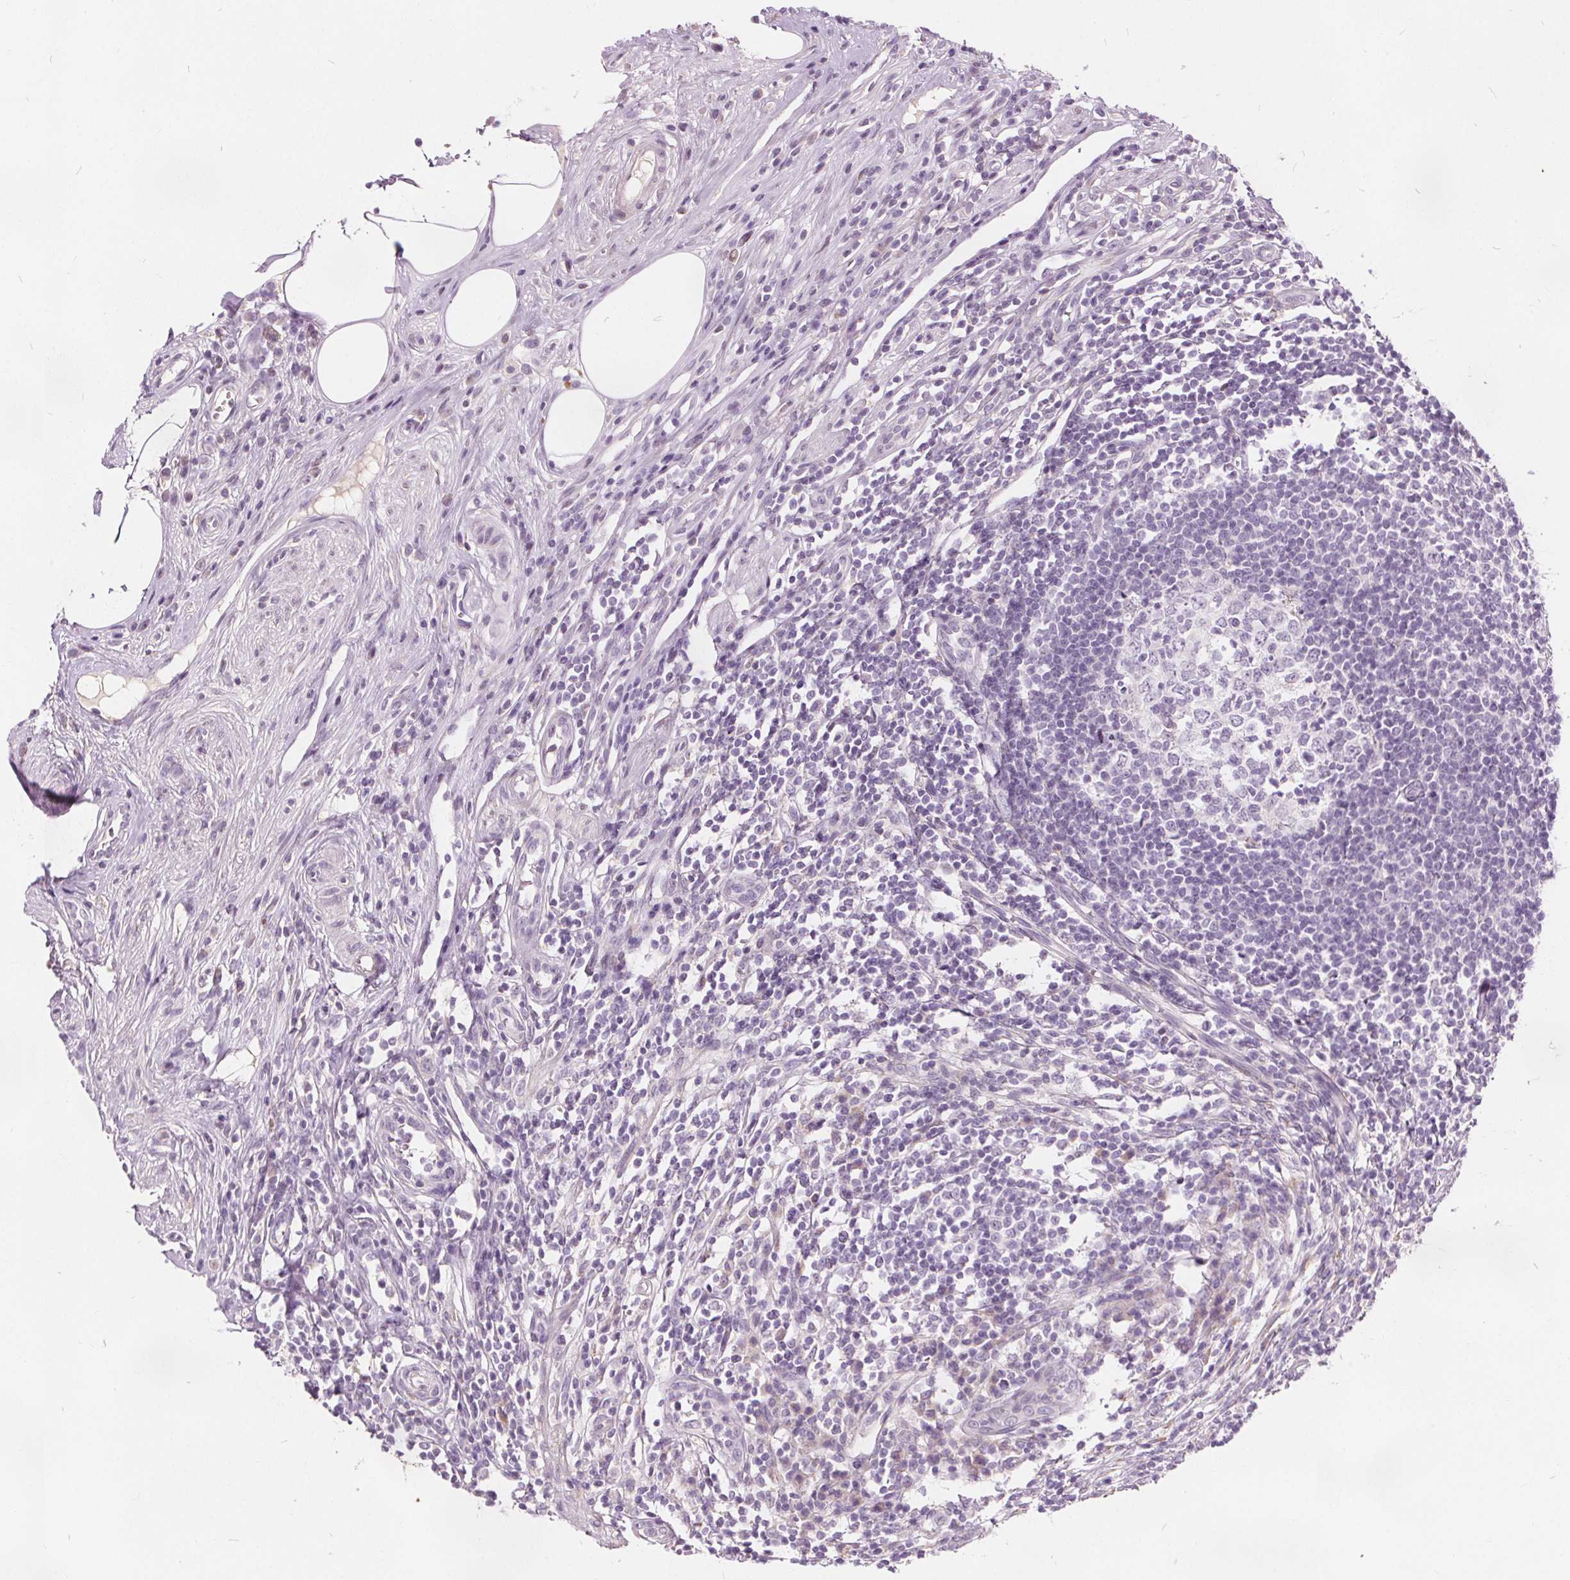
{"staining": {"intensity": "negative", "quantity": "none", "location": "none"}, "tissue": "appendix", "cell_type": "Glandular cells", "image_type": "normal", "snomed": [{"axis": "morphology", "description": "Normal tissue, NOS"}, {"axis": "topography", "description": "Appendix"}], "caption": "Immunohistochemistry (IHC) of normal human appendix shows no expression in glandular cells.", "gene": "ACOX2", "patient": {"sex": "female", "age": 56}}